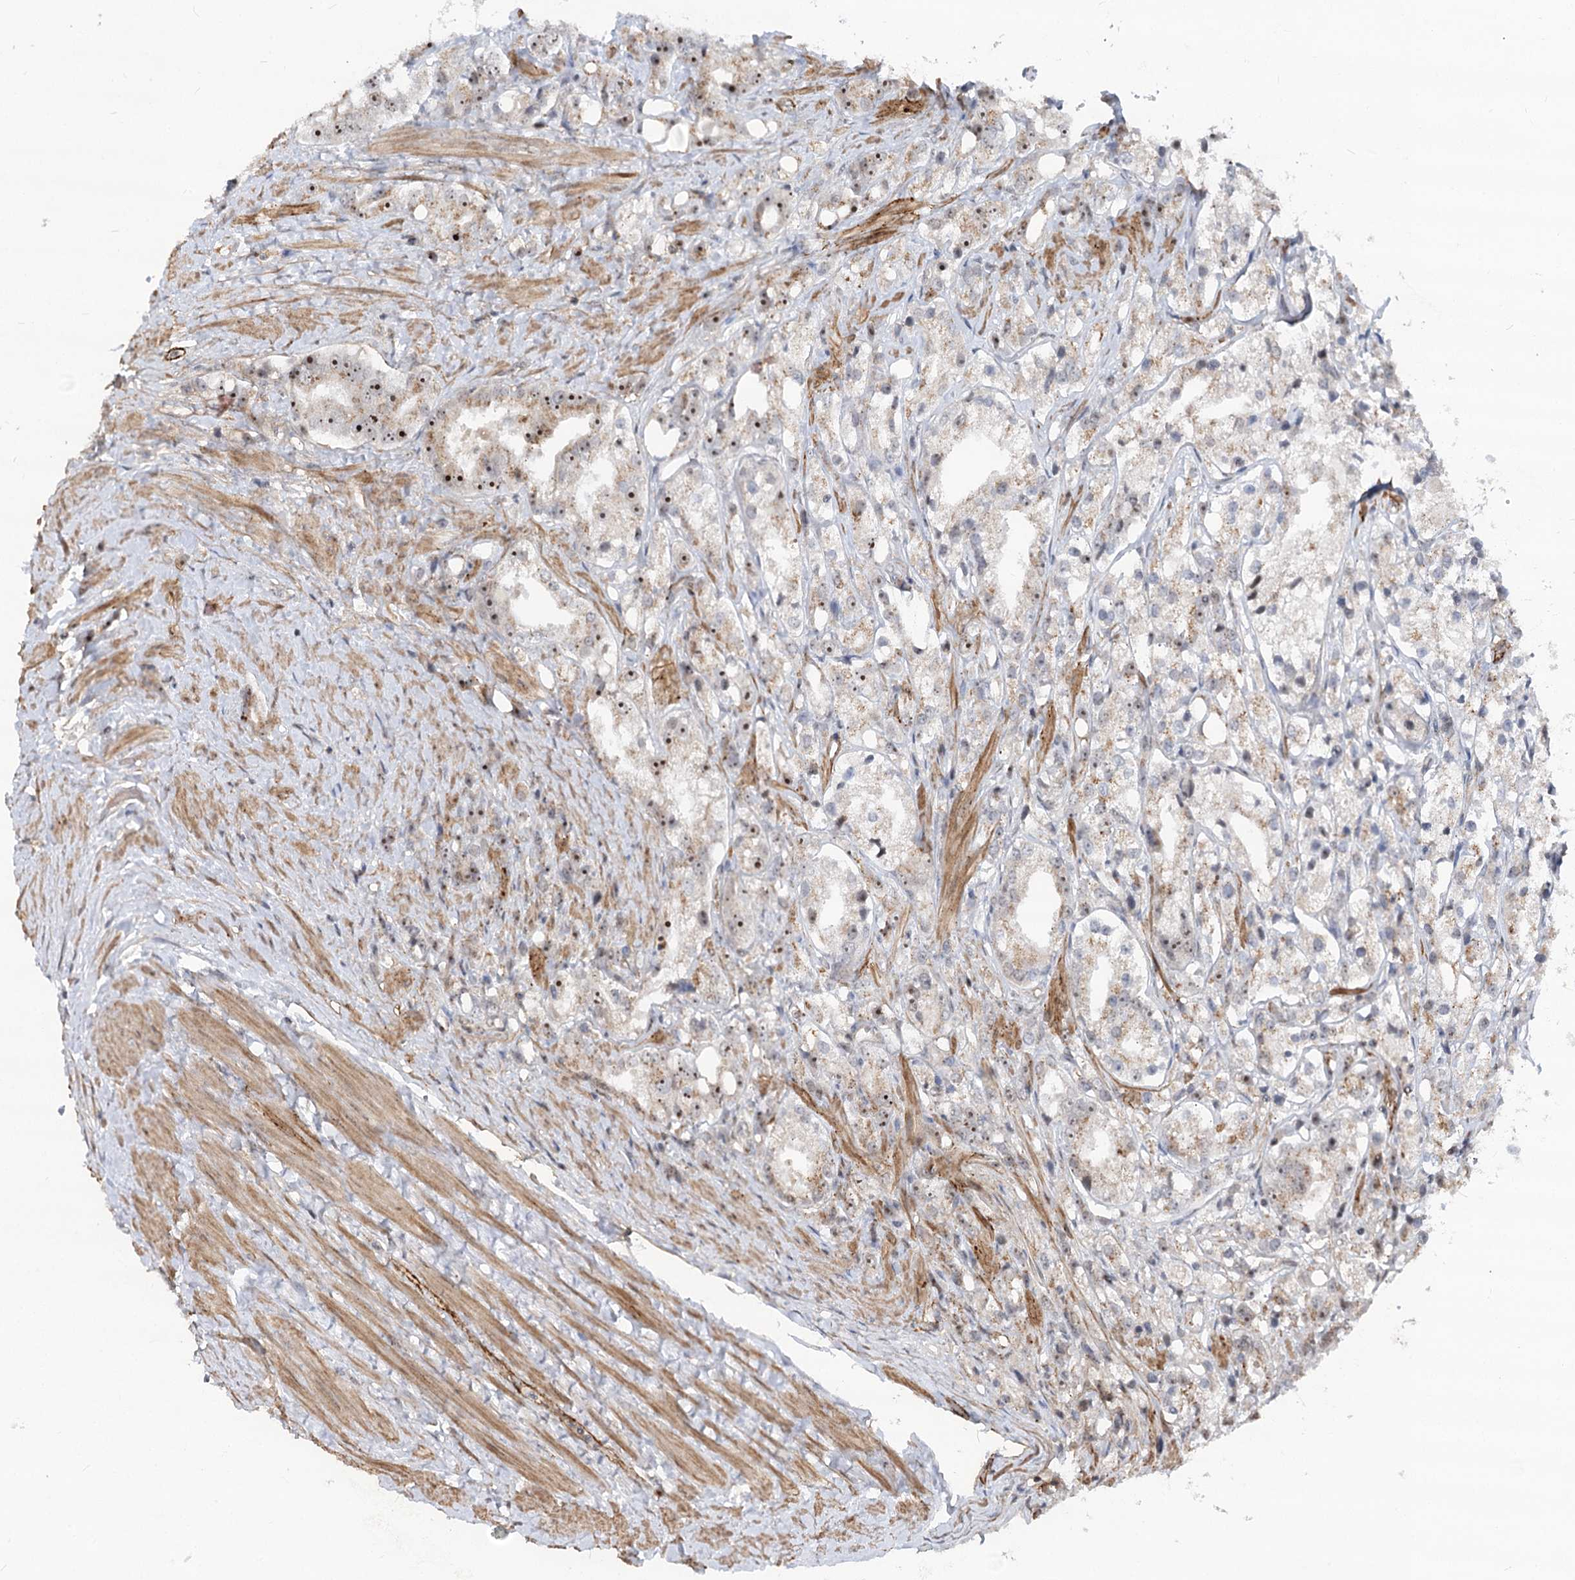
{"staining": {"intensity": "strong", "quantity": "25%-75%", "location": "nuclear"}, "tissue": "prostate cancer", "cell_type": "Tumor cells", "image_type": "cancer", "snomed": [{"axis": "morphology", "description": "Adenocarcinoma, NOS"}, {"axis": "topography", "description": "Prostate"}], "caption": "Protein expression analysis of prostate cancer (adenocarcinoma) exhibits strong nuclear staining in approximately 25%-75% of tumor cells.", "gene": "GNL3L", "patient": {"sex": "male", "age": 79}}